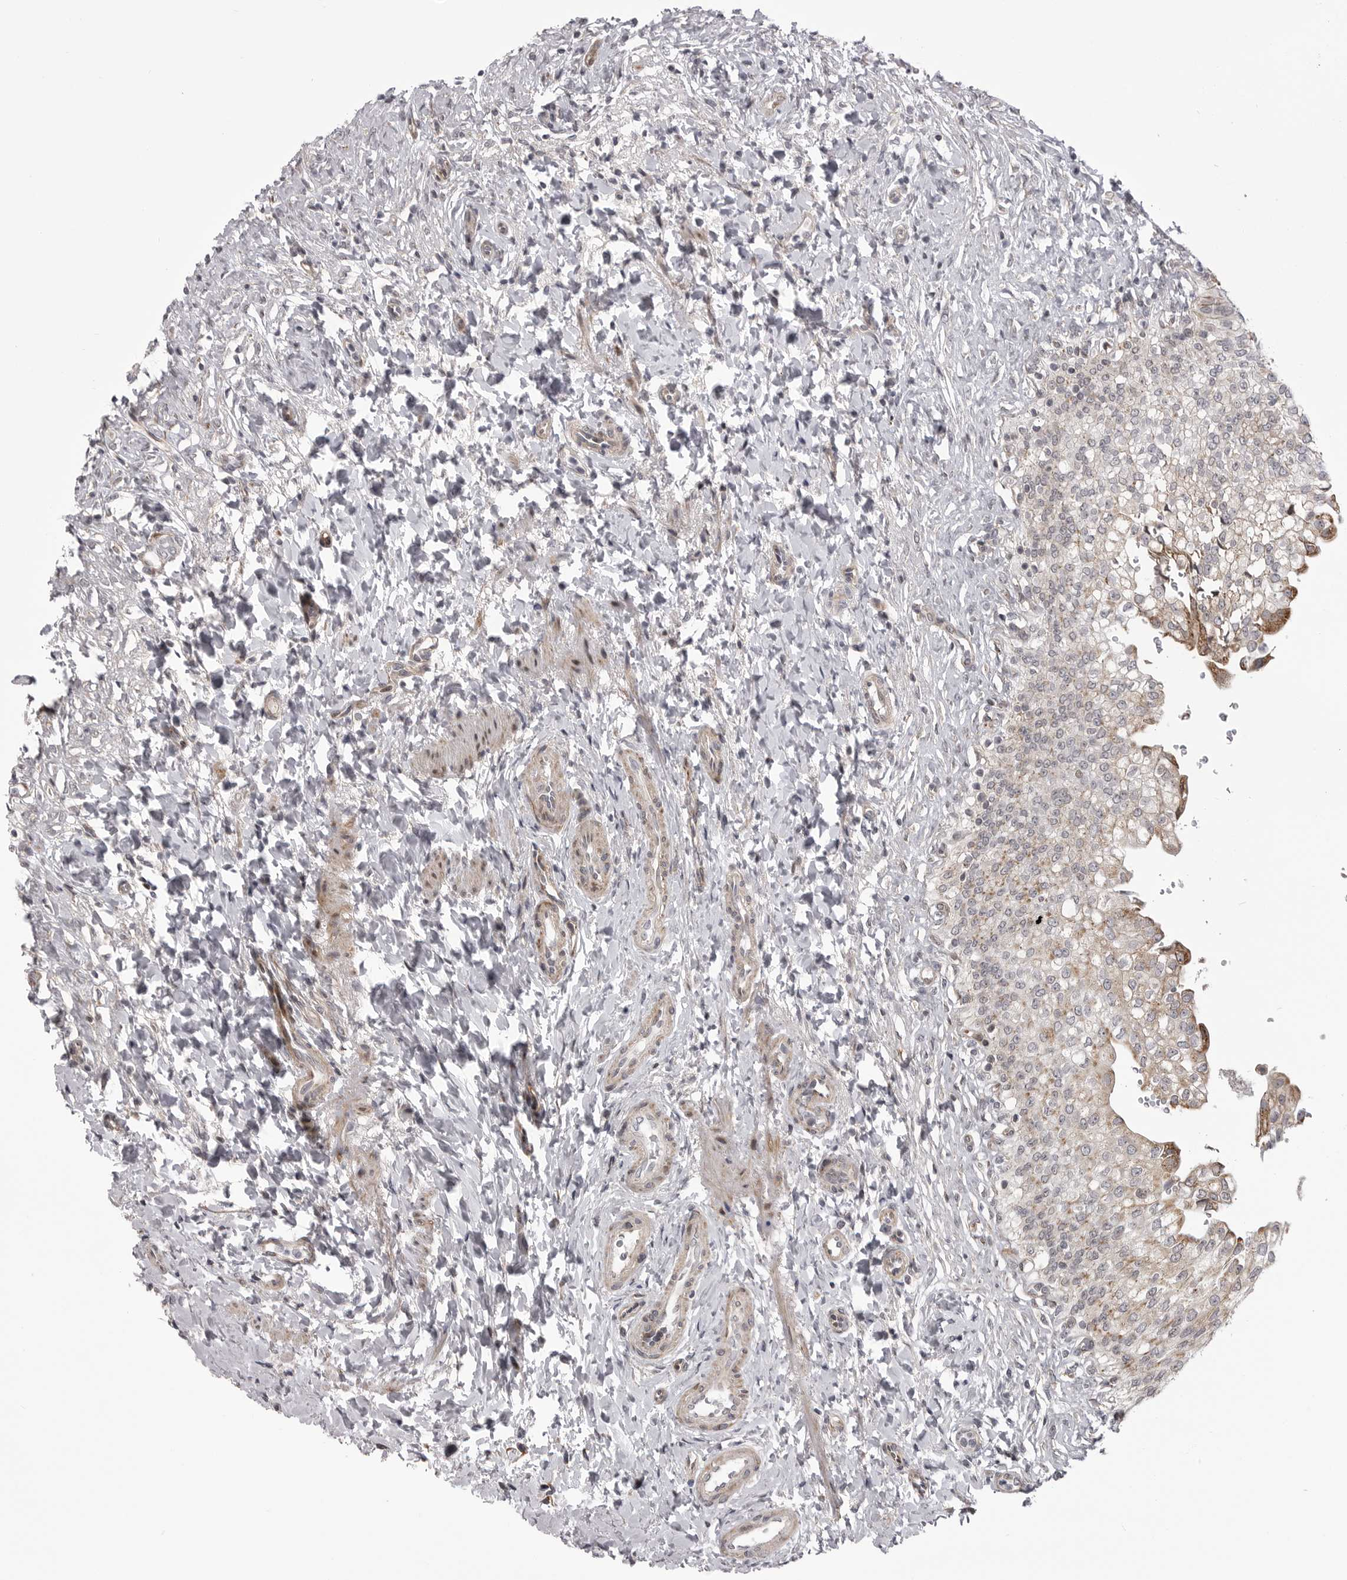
{"staining": {"intensity": "weak", "quantity": "25%-75%", "location": "cytoplasmic/membranous"}, "tissue": "urinary bladder", "cell_type": "Urothelial cells", "image_type": "normal", "snomed": [{"axis": "morphology", "description": "Urothelial carcinoma, High grade"}, {"axis": "topography", "description": "Urinary bladder"}], "caption": "Protein expression analysis of unremarkable human urinary bladder reveals weak cytoplasmic/membranous positivity in approximately 25%-75% of urothelial cells.", "gene": "TMPRSS11F", "patient": {"sex": "male", "age": 46}}